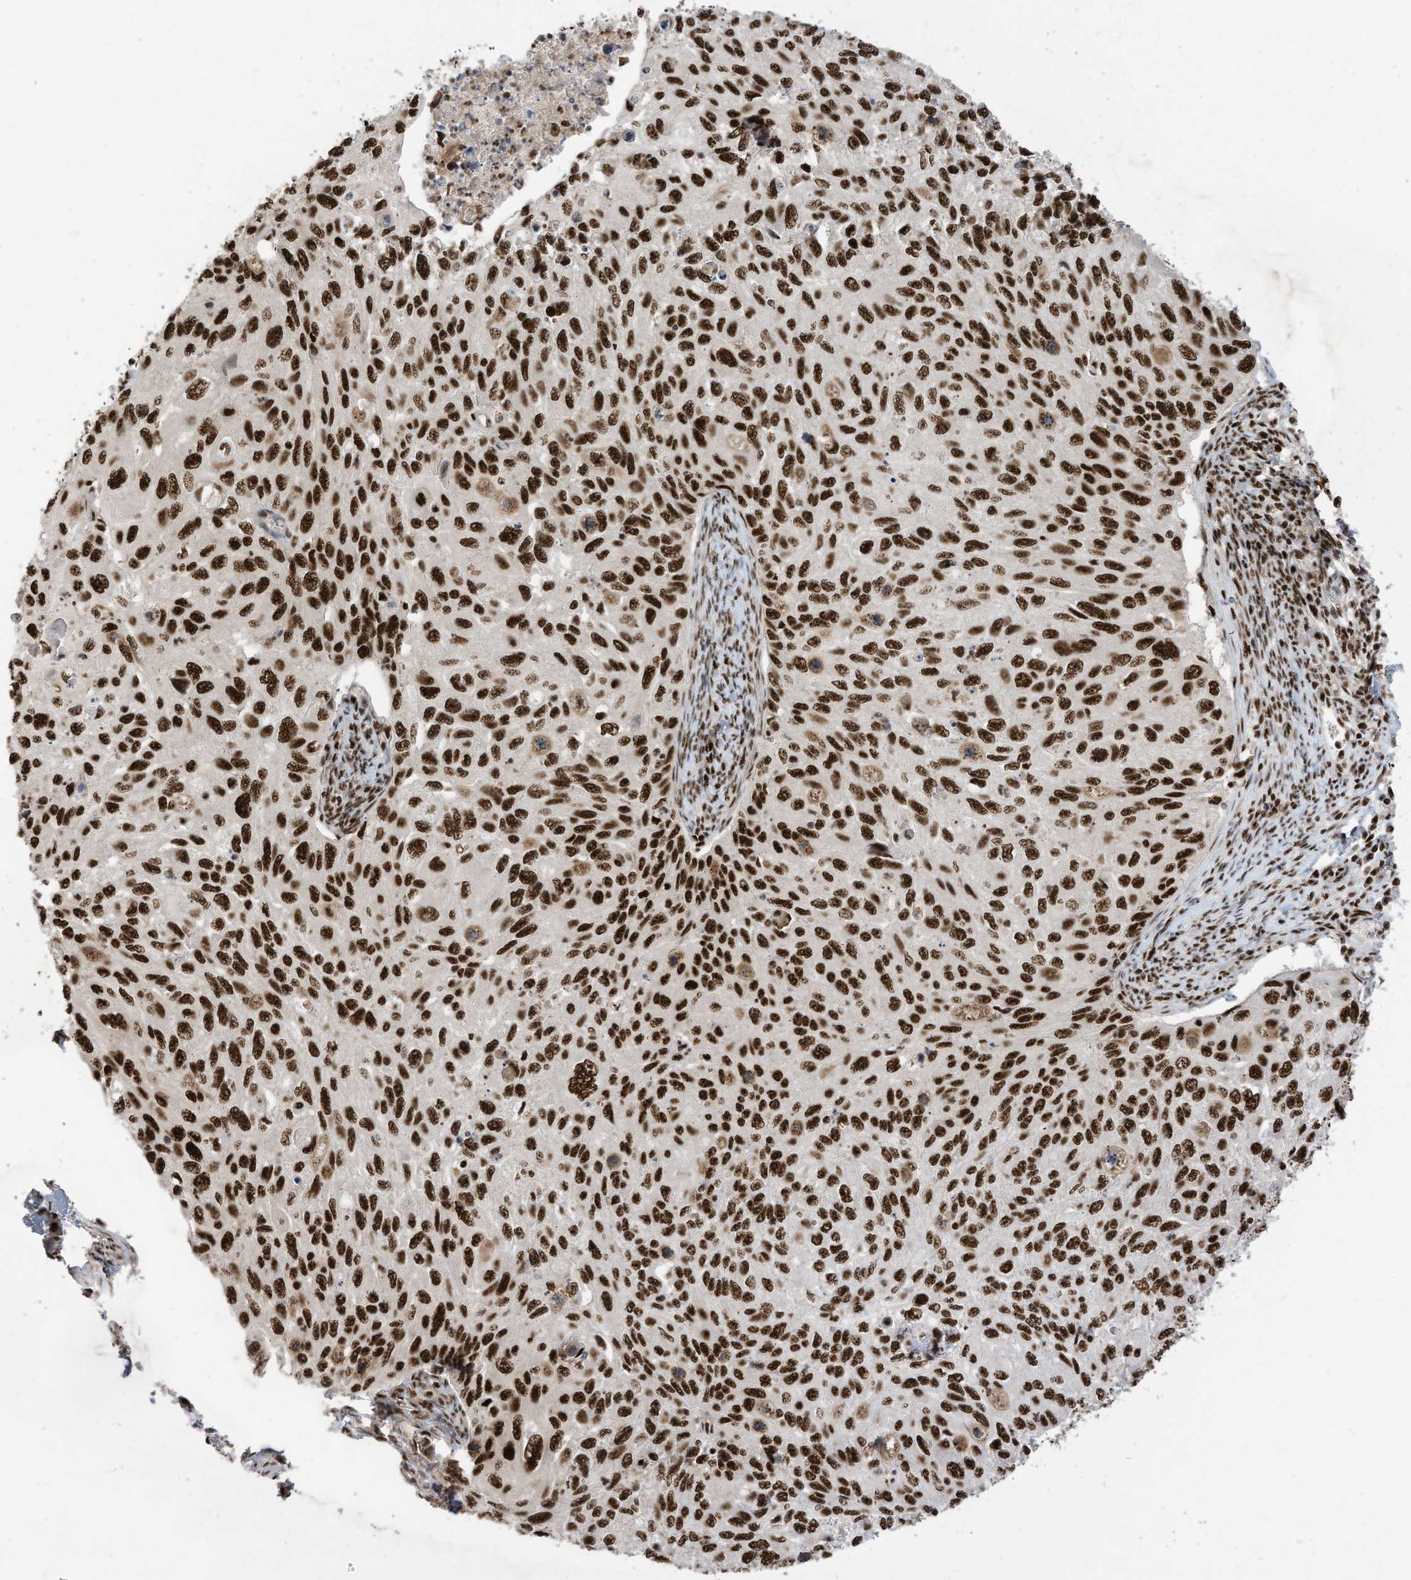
{"staining": {"intensity": "strong", "quantity": ">75%", "location": "nuclear"}, "tissue": "cervical cancer", "cell_type": "Tumor cells", "image_type": "cancer", "snomed": [{"axis": "morphology", "description": "Squamous cell carcinoma, NOS"}, {"axis": "topography", "description": "Cervix"}], "caption": "A photomicrograph of human cervical cancer (squamous cell carcinoma) stained for a protein reveals strong nuclear brown staining in tumor cells.", "gene": "SF3A3", "patient": {"sex": "female", "age": 70}}